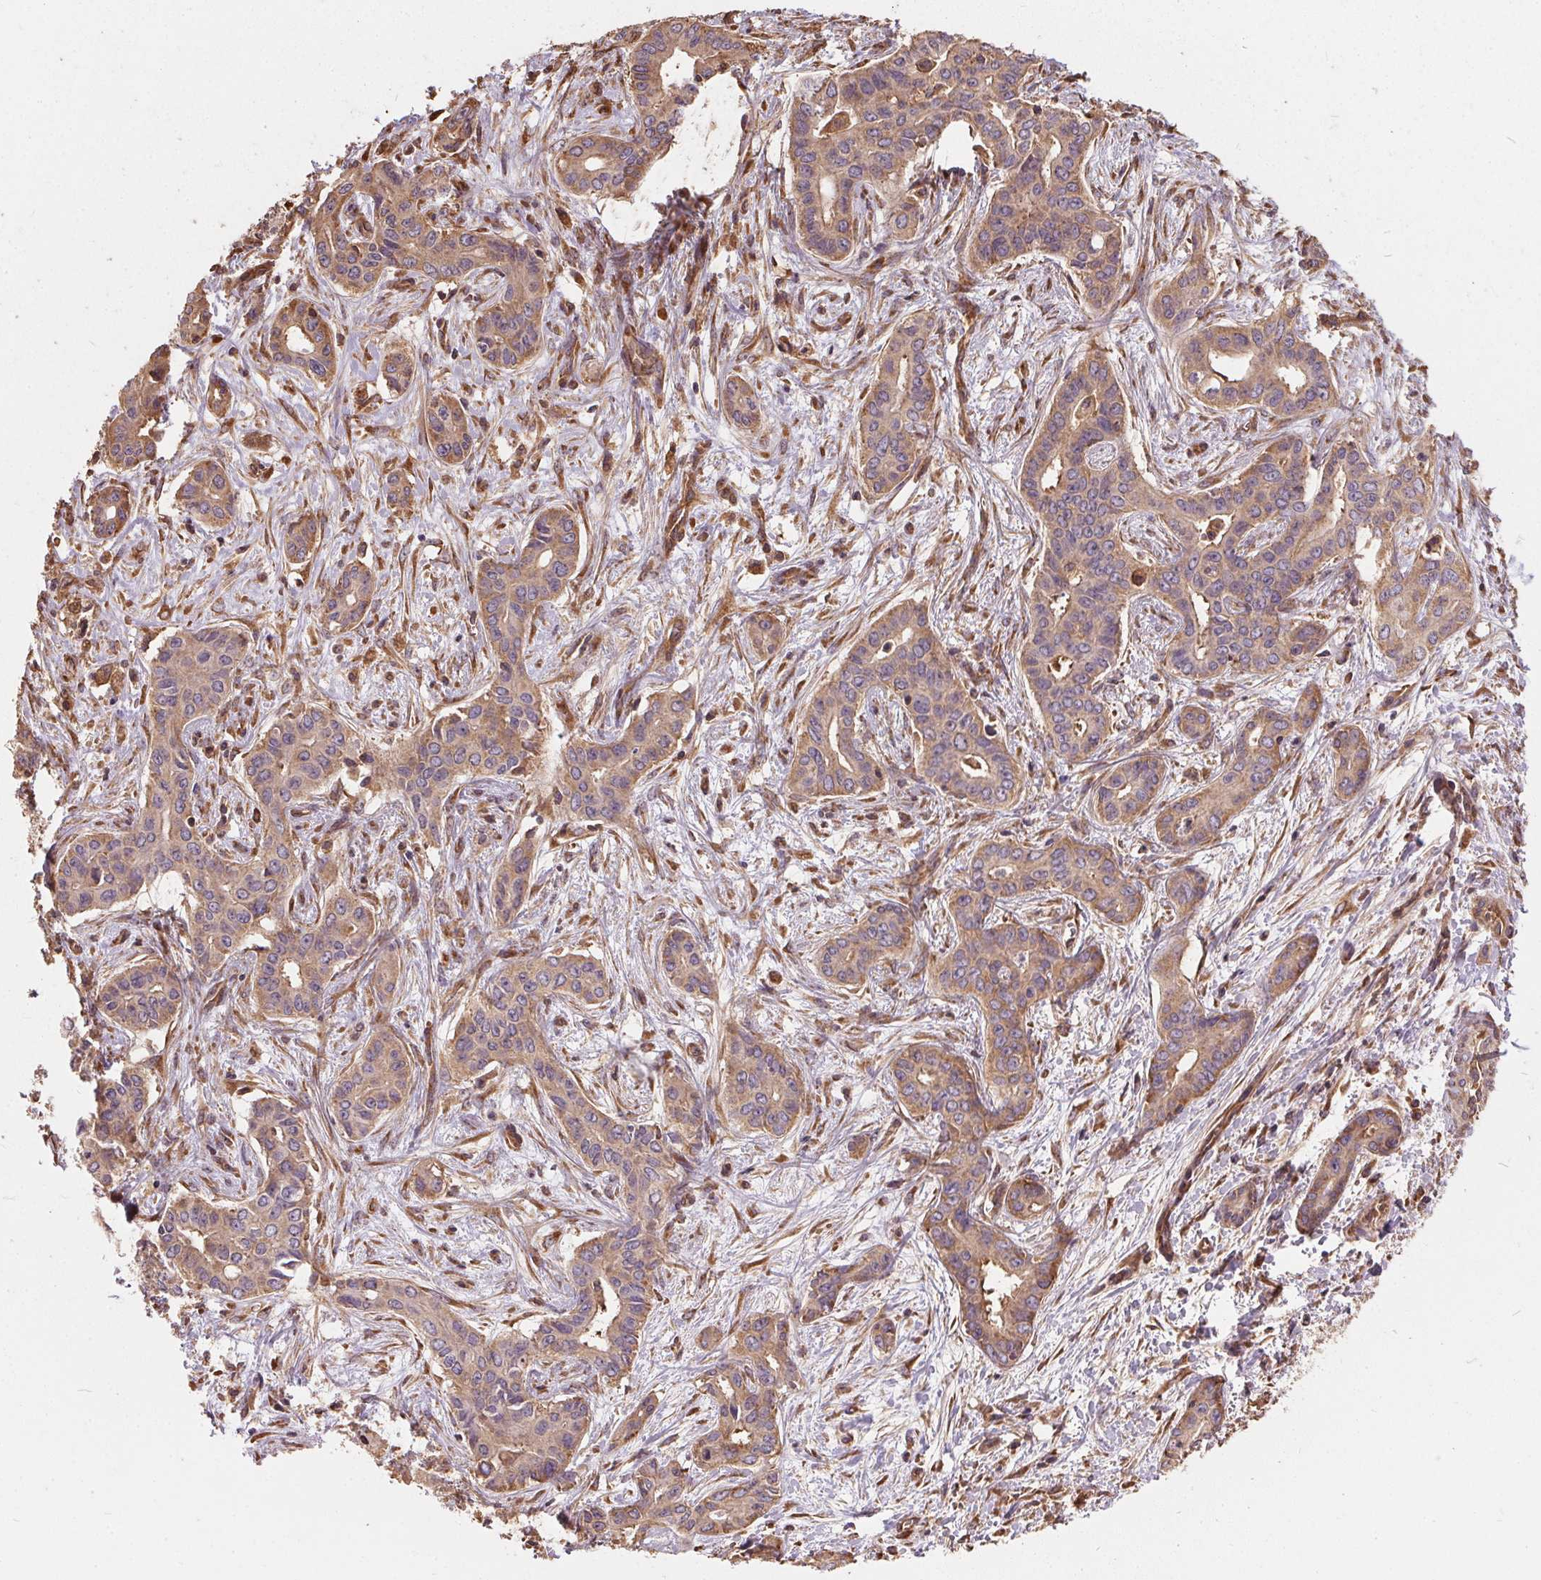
{"staining": {"intensity": "moderate", "quantity": ">75%", "location": "cytoplasmic/membranous"}, "tissue": "liver cancer", "cell_type": "Tumor cells", "image_type": "cancer", "snomed": [{"axis": "morphology", "description": "Cholangiocarcinoma"}, {"axis": "topography", "description": "Liver"}], "caption": "High-magnification brightfield microscopy of liver cholangiocarcinoma stained with DAB (brown) and counterstained with hematoxylin (blue). tumor cells exhibit moderate cytoplasmic/membranous positivity is appreciated in approximately>75% of cells.", "gene": "EIF2S1", "patient": {"sex": "female", "age": 65}}